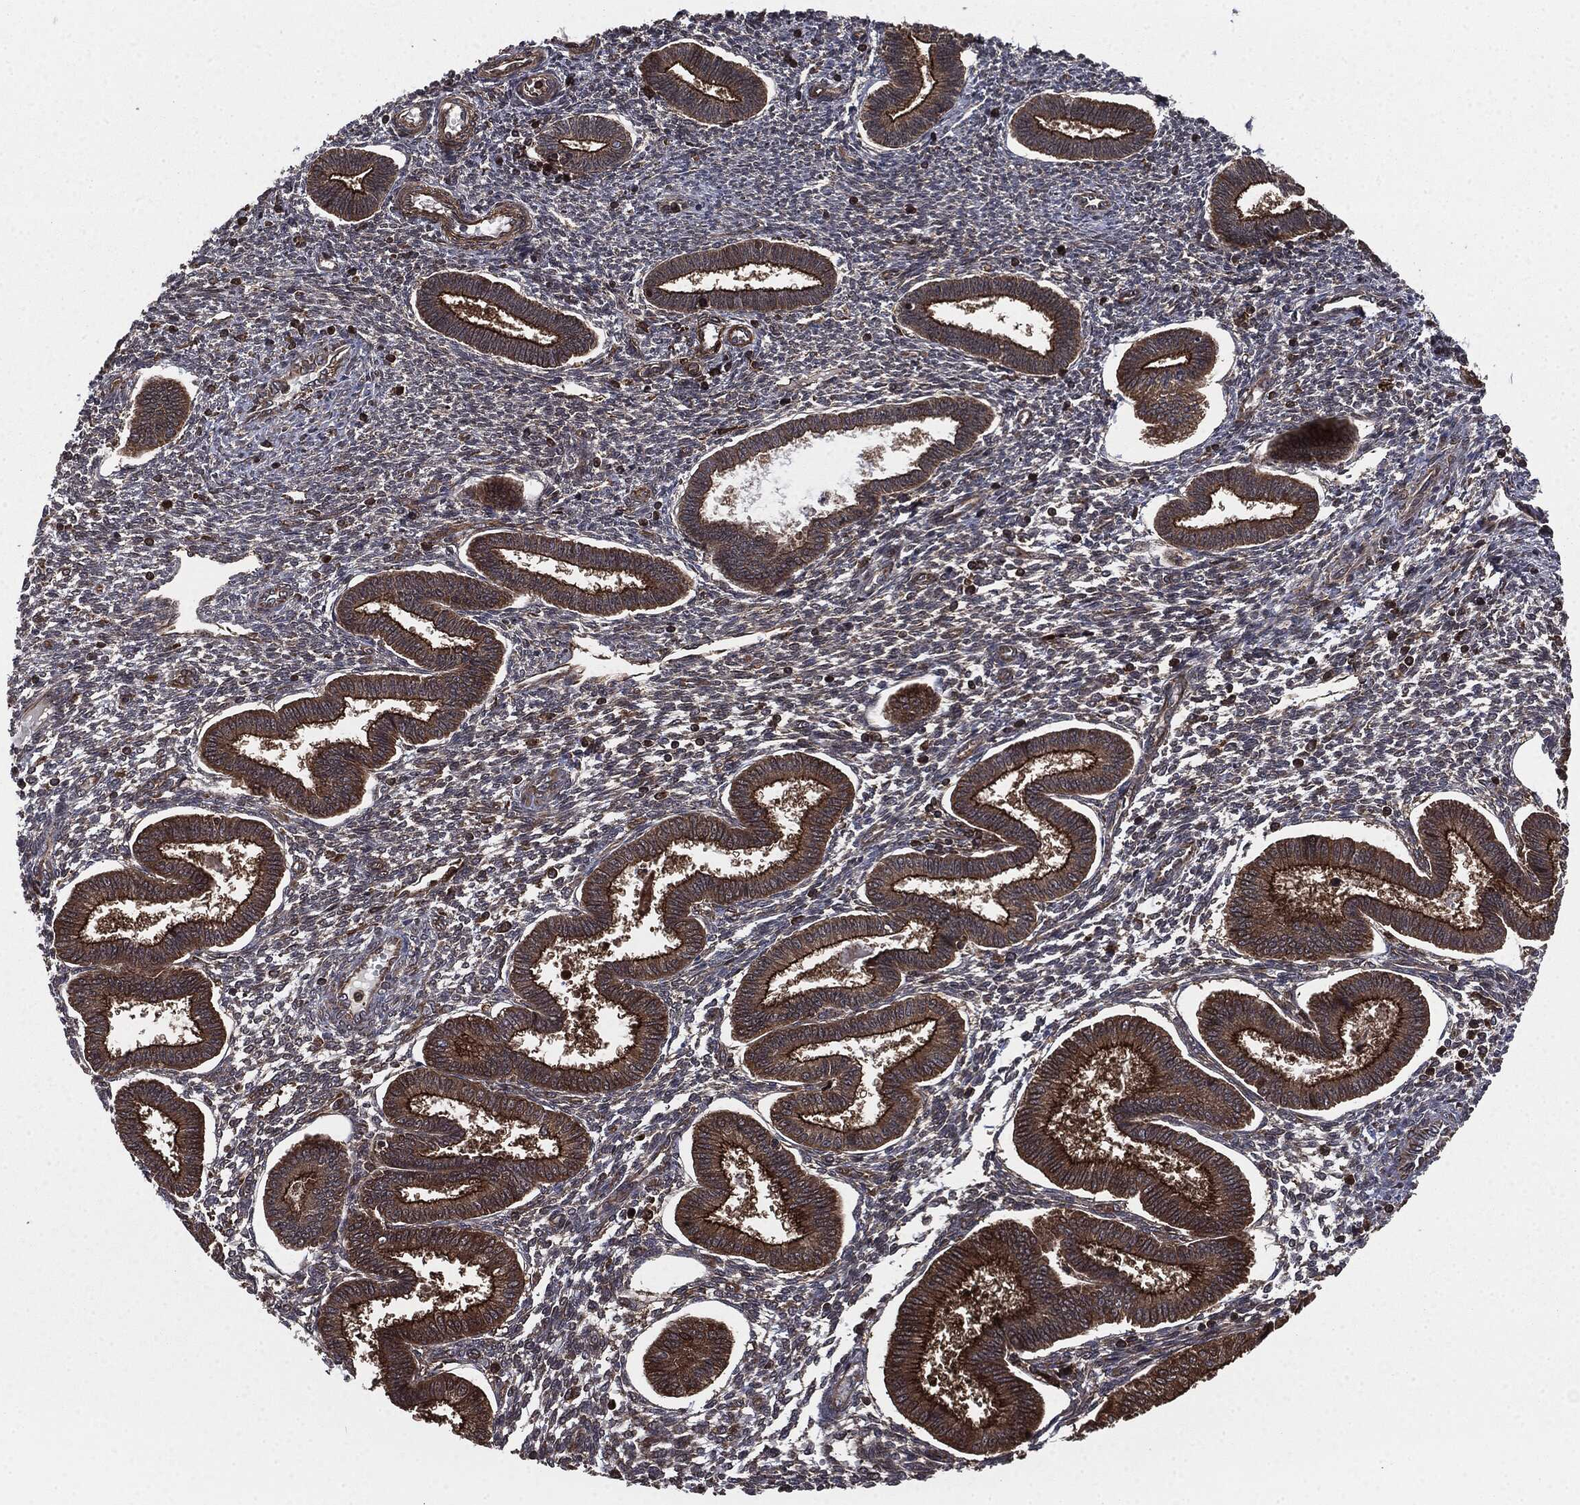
{"staining": {"intensity": "moderate", "quantity": "<25%", "location": "cytoplasmic/membranous"}, "tissue": "endometrium", "cell_type": "Cells in endometrial stroma", "image_type": "normal", "snomed": [{"axis": "morphology", "description": "Normal tissue, NOS"}, {"axis": "topography", "description": "Endometrium"}], "caption": "Unremarkable endometrium displays moderate cytoplasmic/membranous expression in about <25% of cells in endometrial stroma.", "gene": "RAP1GDS1", "patient": {"sex": "female", "age": 43}}